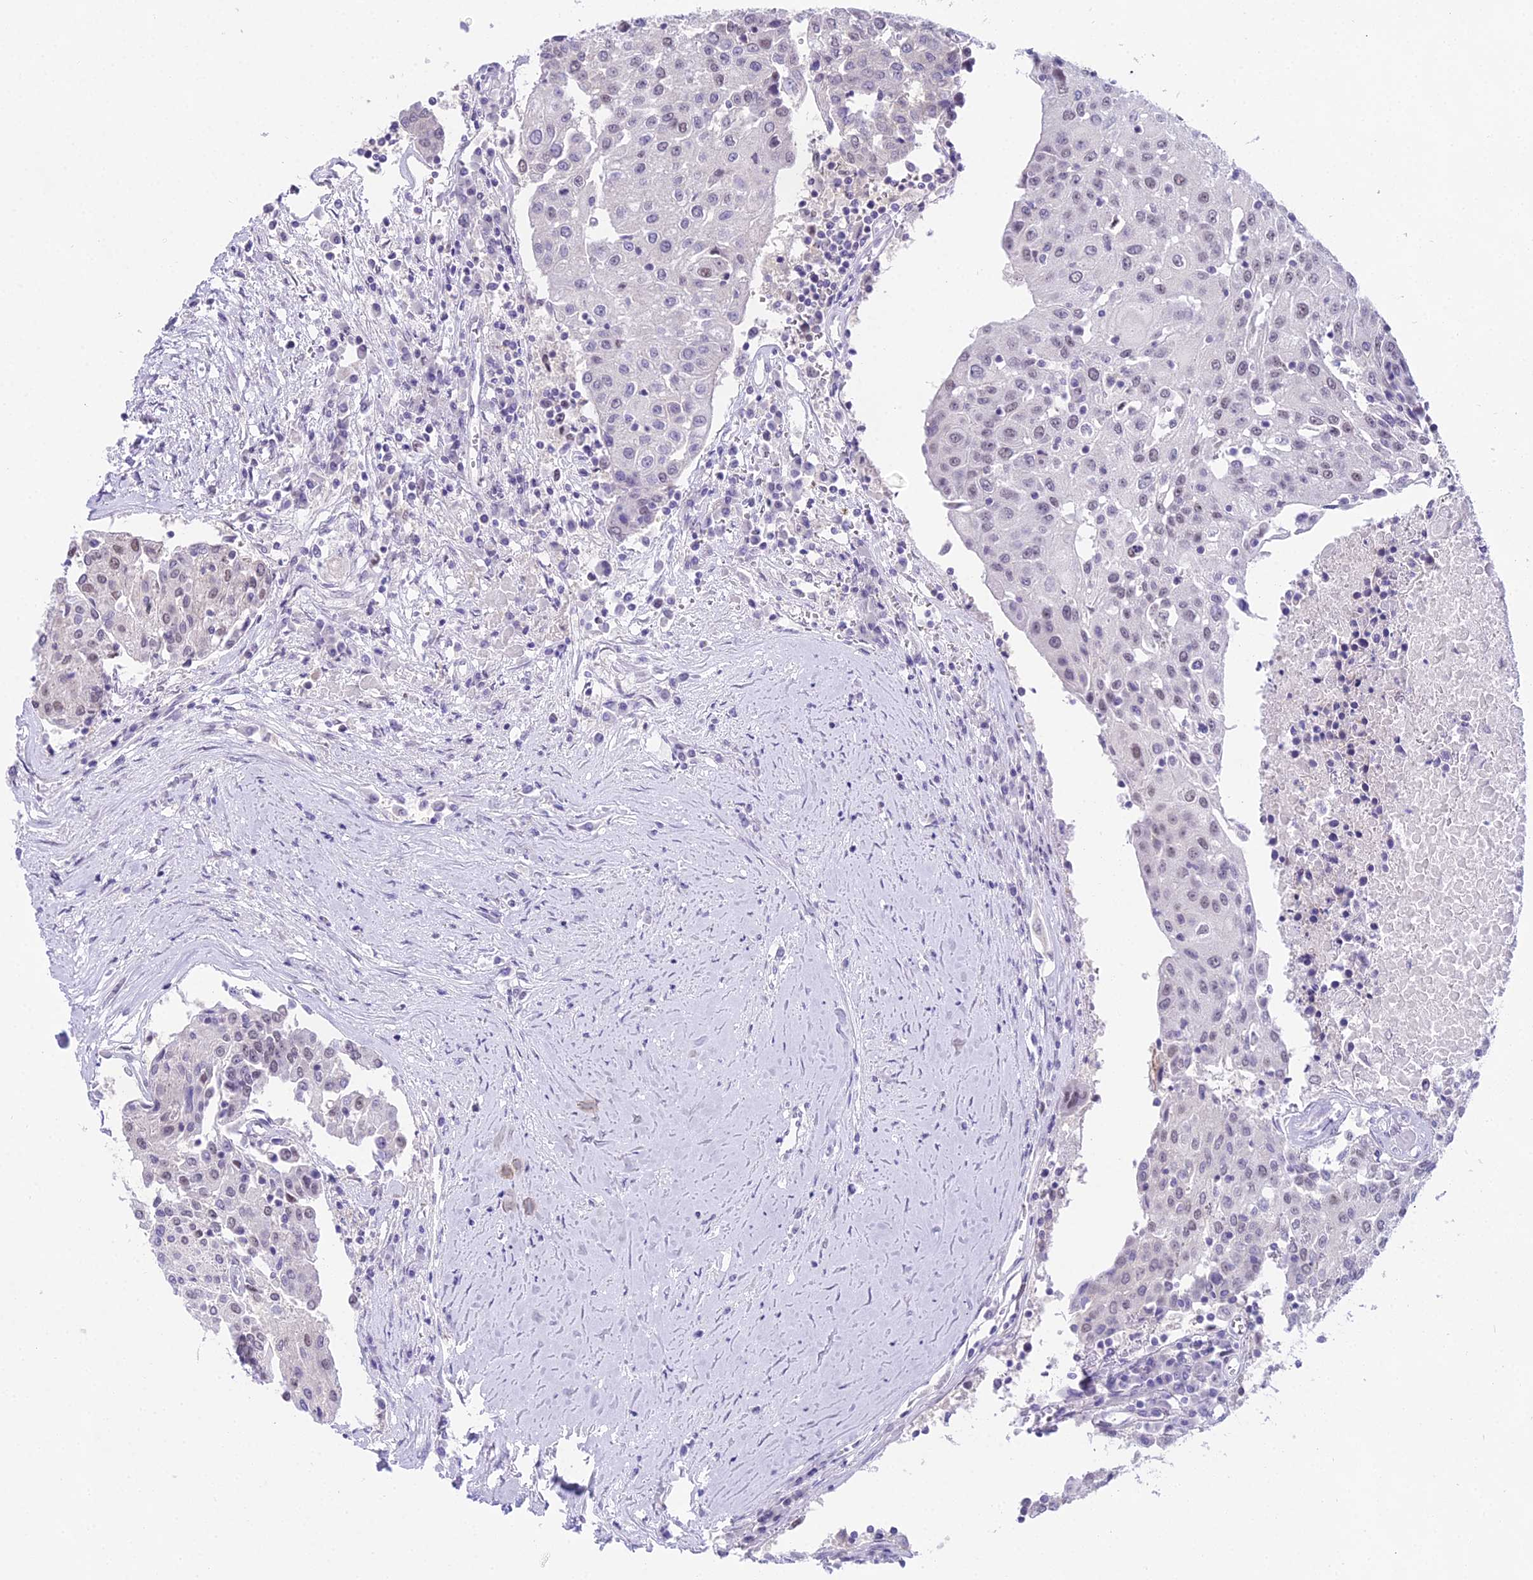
{"staining": {"intensity": "negative", "quantity": "none", "location": "none"}, "tissue": "urothelial cancer", "cell_type": "Tumor cells", "image_type": "cancer", "snomed": [{"axis": "morphology", "description": "Urothelial carcinoma, High grade"}, {"axis": "topography", "description": "Urinary bladder"}], "caption": "DAB (3,3'-diaminobenzidine) immunohistochemical staining of urothelial cancer shows no significant expression in tumor cells. (Brightfield microscopy of DAB IHC at high magnification).", "gene": "MAT2A", "patient": {"sex": "female", "age": 85}}